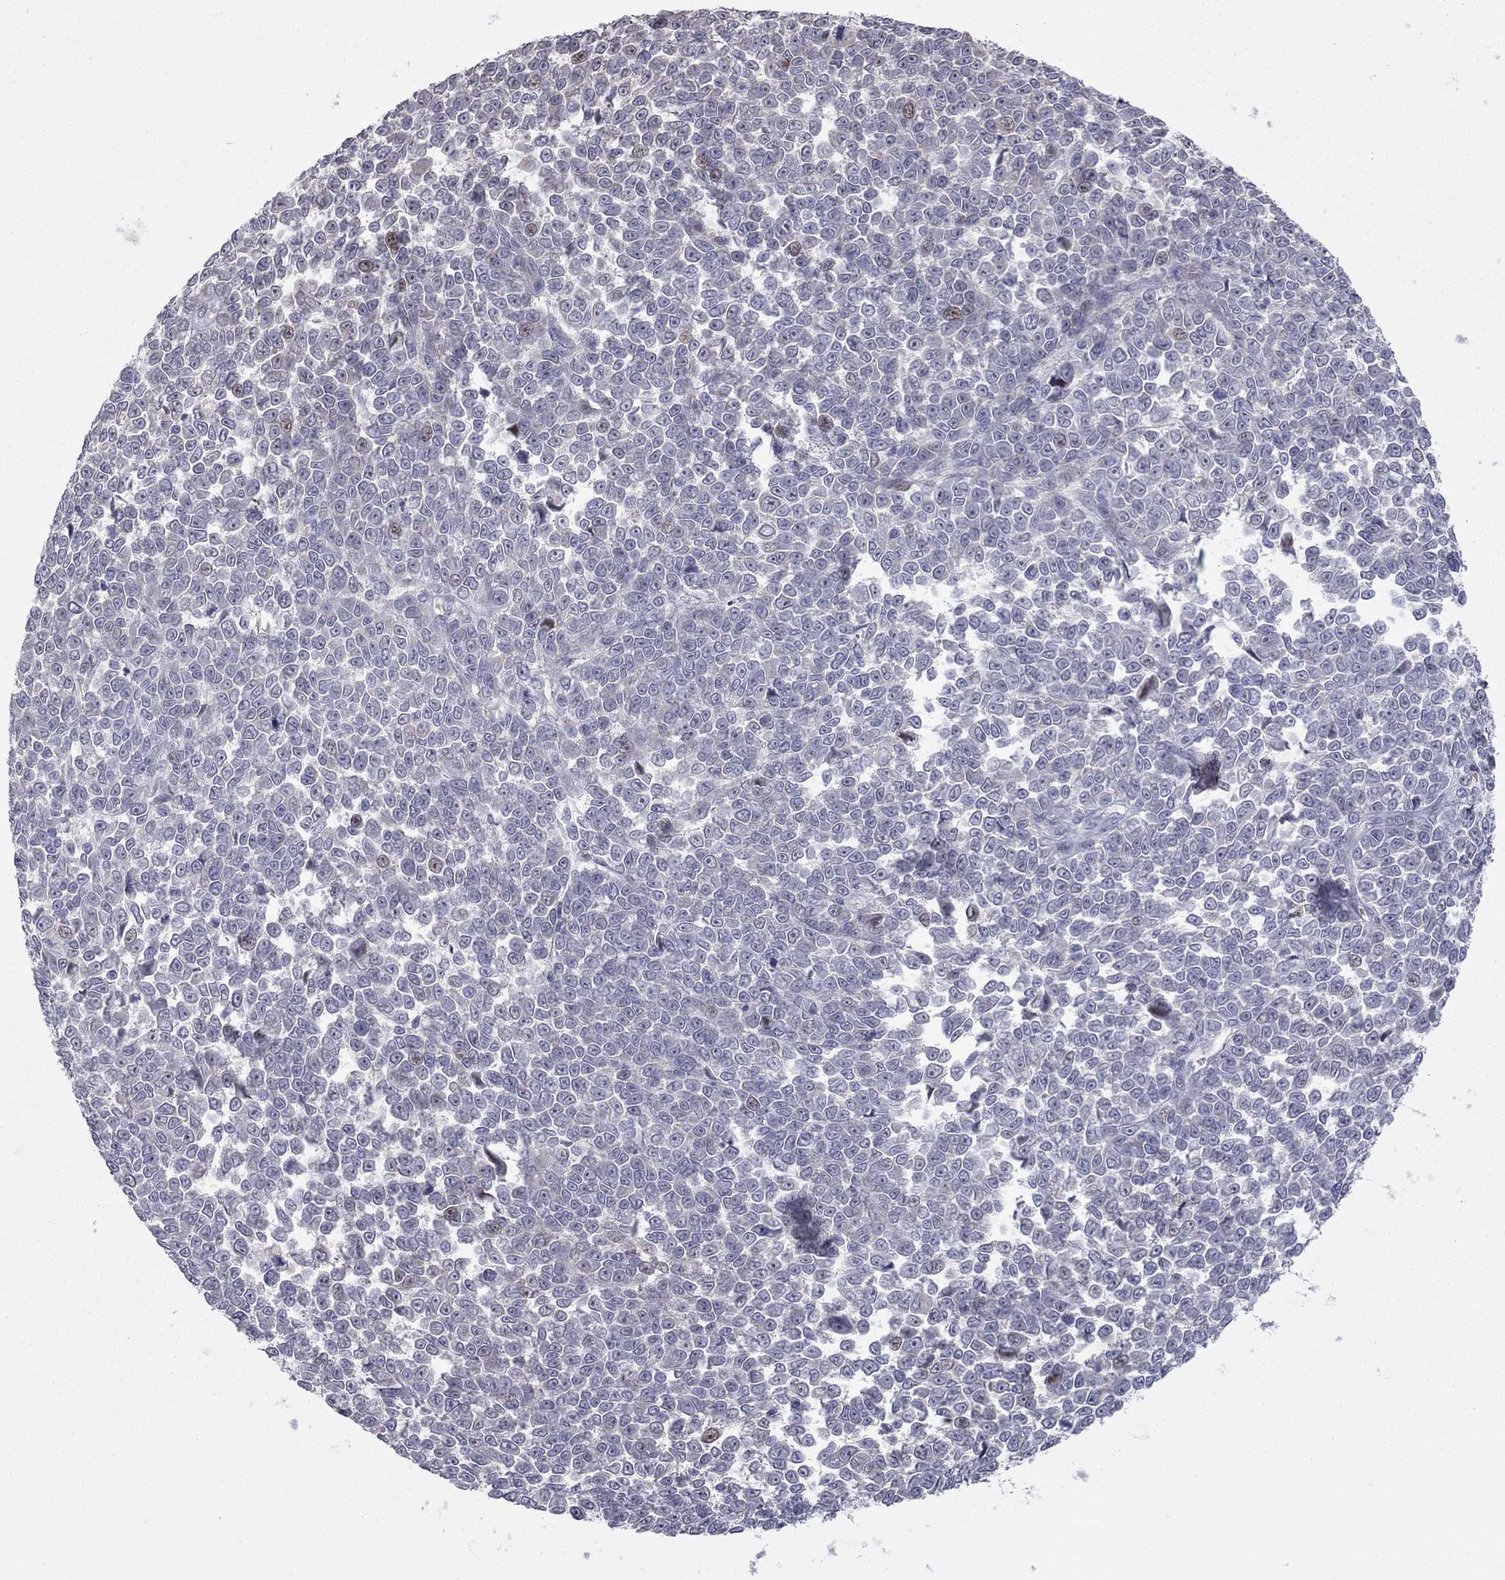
{"staining": {"intensity": "negative", "quantity": "none", "location": "none"}, "tissue": "melanoma", "cell_type": "Tumor cells", "image_type": "cancer", "snomed": [{"axis": "morphology", "description": "Malignant melanoma, NOS"}, {"axis": "topography", "description": "Skin"}], "caption": "The histopathology image shows no staining of tumor cells in malignant melanoma.", "gene": "DUSP7", "patient": {"sex": "female", "age": 95}}